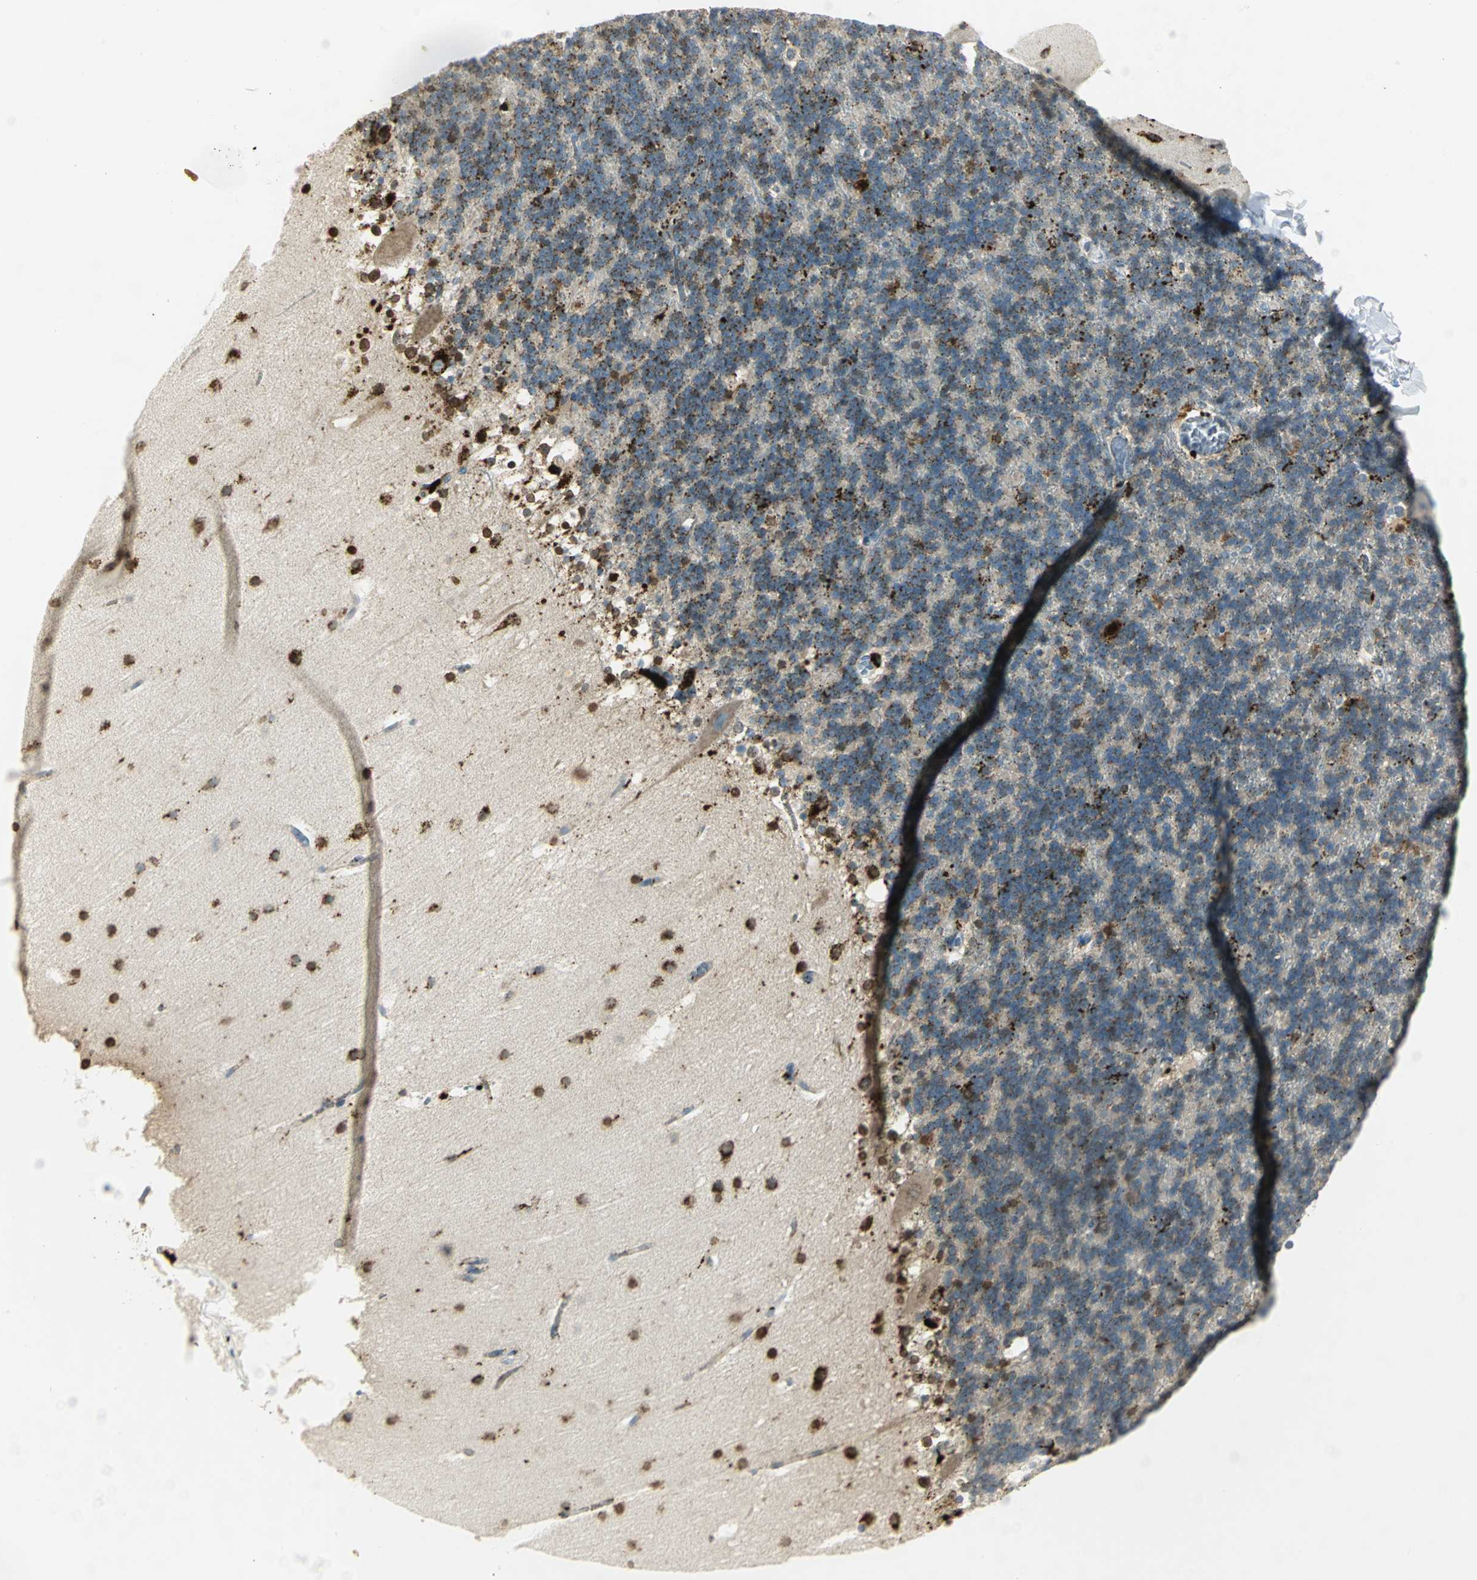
{"staining": {"intensity": "strong", "quantity": ">75%", "location": "cytoplasmic/membranous"}, "tissue": "cerebellum", "cell_type": "Cells in granular layer", "image_type": "normal", "snomed": [{"axis": "morphology", "description": "Normal tissue, NOS"}, {"axis": "topography", "description": "Cerebellum"}], "caption": "Cells in granular layer demonstrate strong cytoplasmic/membranous positivity in approximately >75% of cells in normal cerebellum.", "gene": "ARSA", "patient": {"sex": "male", "age": 45}}